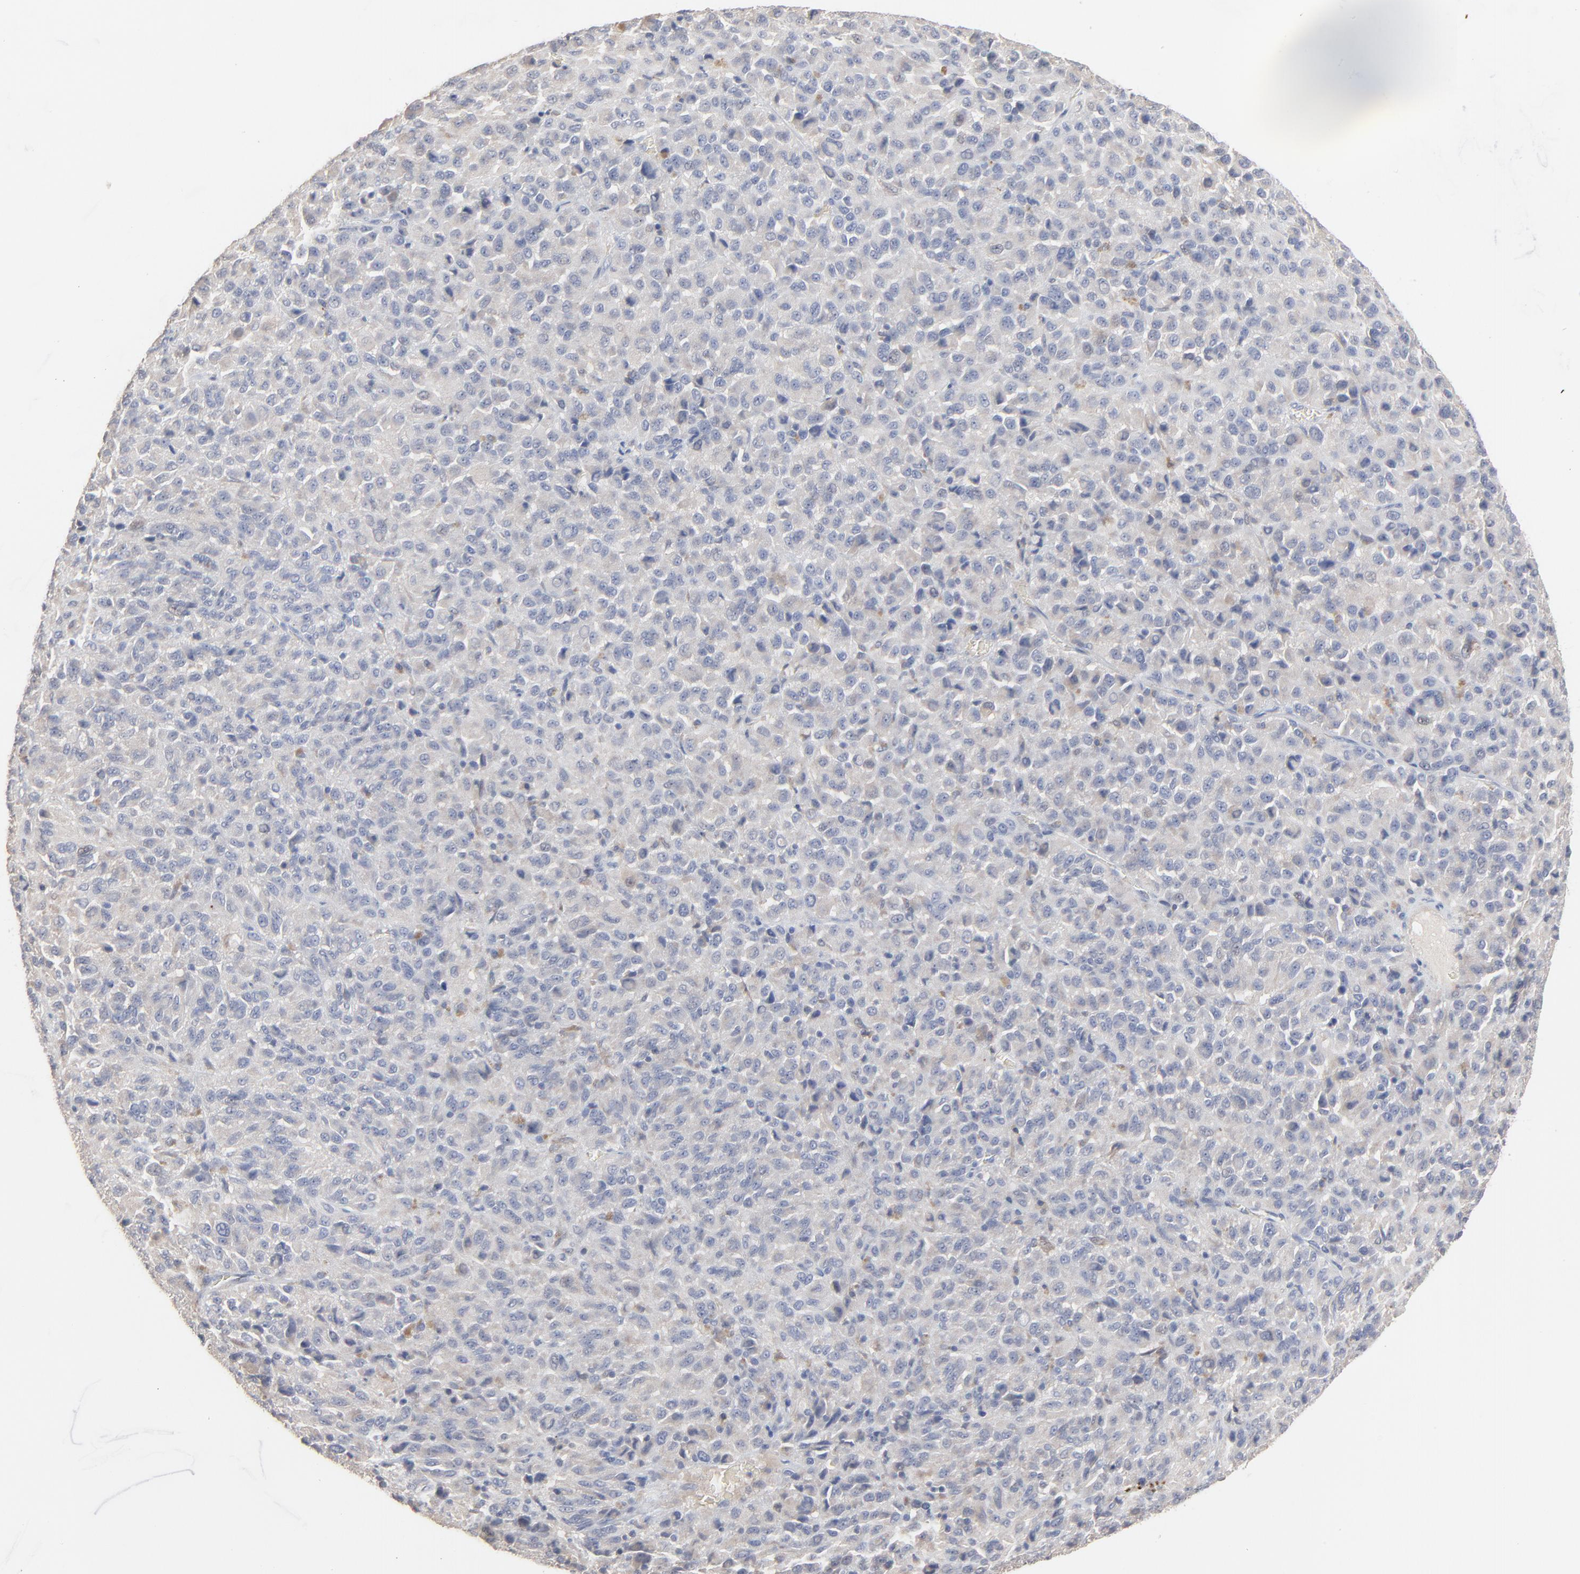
{"staining": {"intensity": "weak", "quantity": "<25%", "location": "cytoplasmic/membranous"}, "tissue": "melanoma", "cell_type": "Tumor cells", "image_type": "cancer", "snomed": [{"axis": "morphology", "description": "Malignant melanoma, Metastatic site"}, {"axis": "topography", "description": "Lung"}], "caption": "Immunohistochemistry (IHC) photomicrograph of neoplastic tissue: melanoma stained with DAB (3,3'-diaminobenzidine) reveals no significant protein staining in tumor cells.", "gene": "FANCB", "patient": {"sex": "male", "age": 64}}